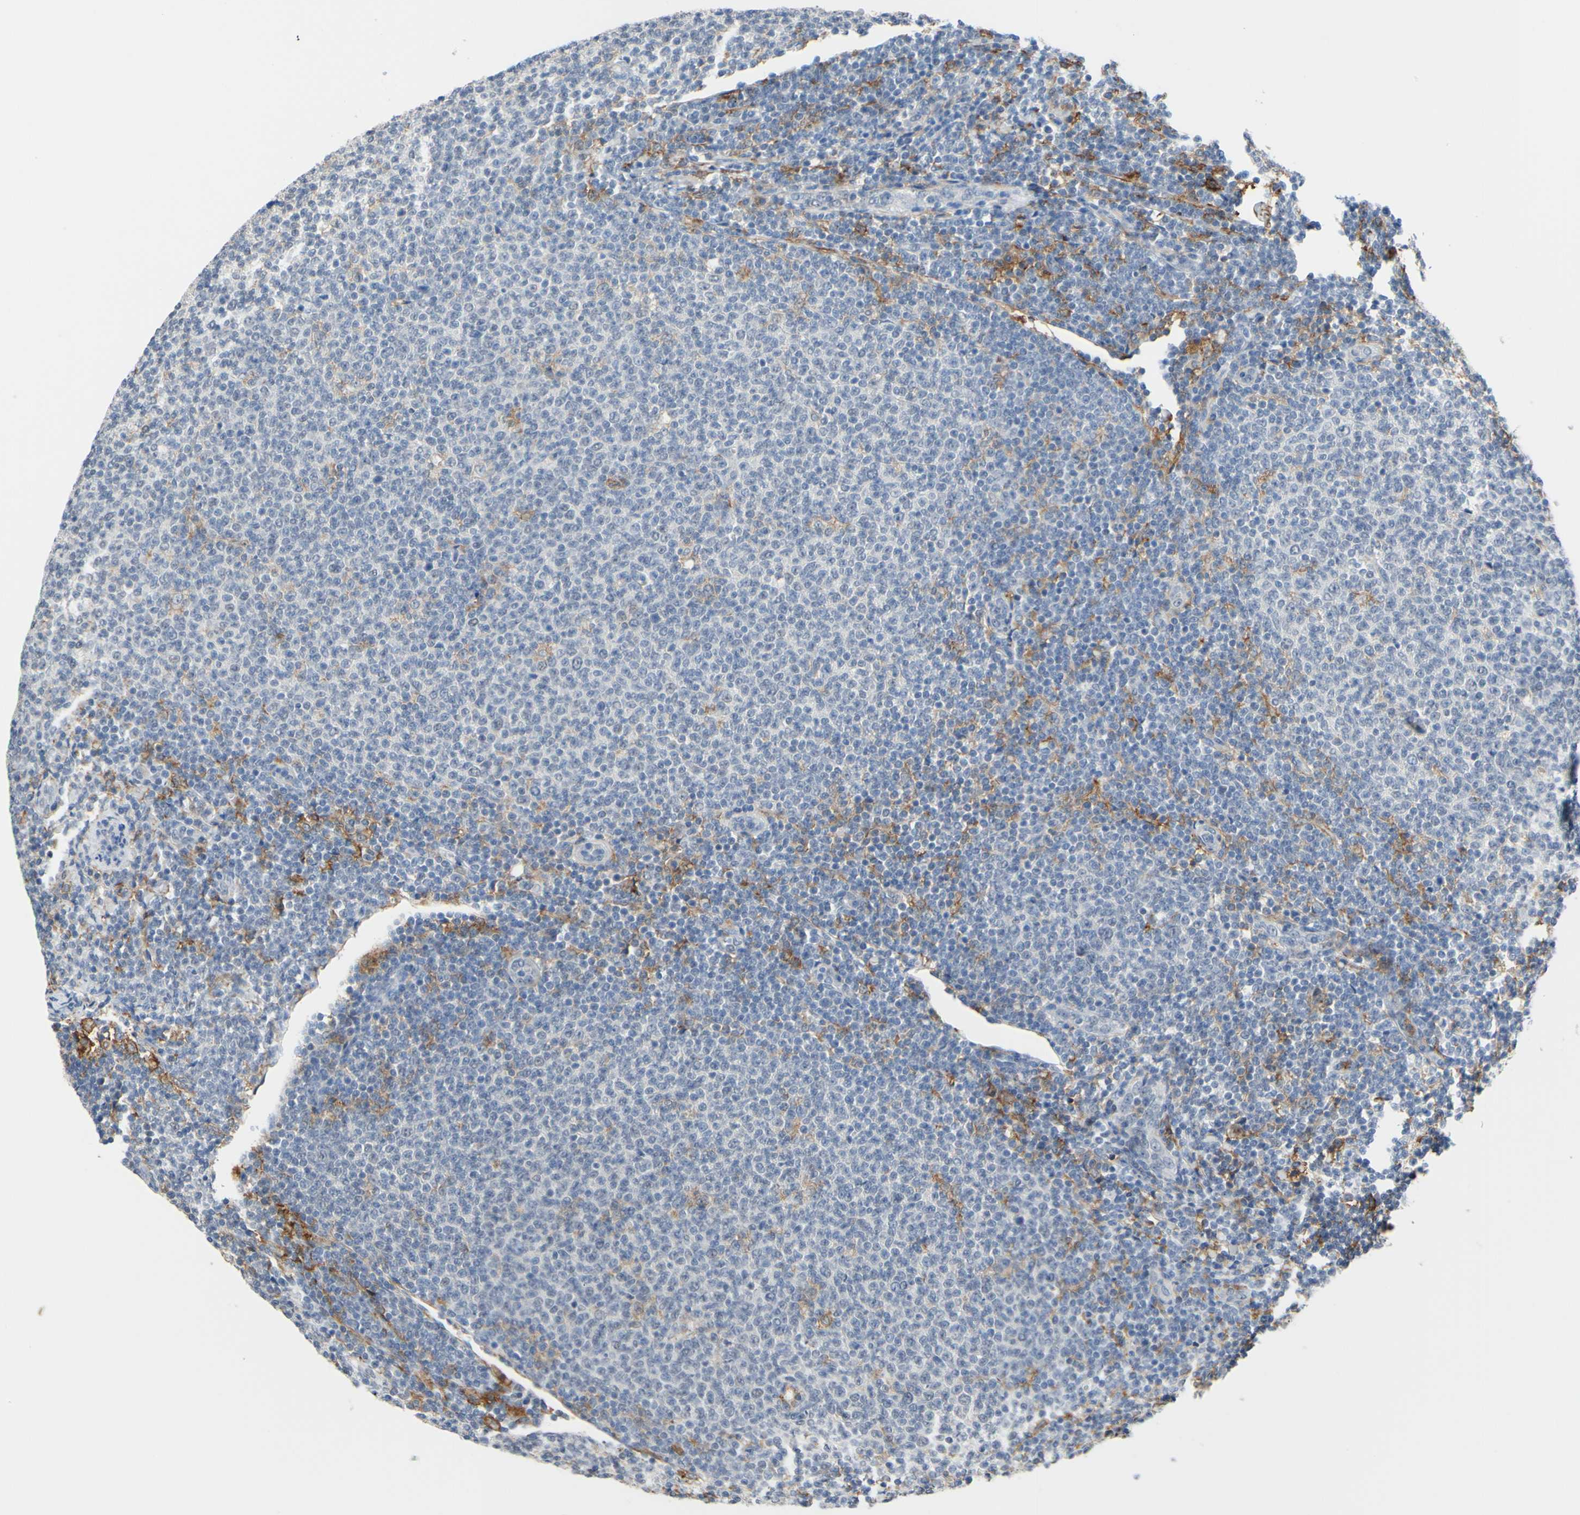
{"staining": {"intensity": "negative", "quantity": "none", "location": "none"}, "tissue": "lymphoma", "cell_type": "Tumor cells", "image_type": "cancer", "snomed": [{"axis": "morphology", "description": "Malignant lymphoma, non-Hodgkin's type, Low grade"}, {"axis": "topography", "description": "Lymph node"}], "caption": "Immunohistochemical staining of lymphoma exhibits no significant staining in tumor cells. (DAB immunohistochemistry visualized using brightfield microscopy, high magnification).", "gene": "FCGR2A", "patient": {"sex": "male", "age": 66}}